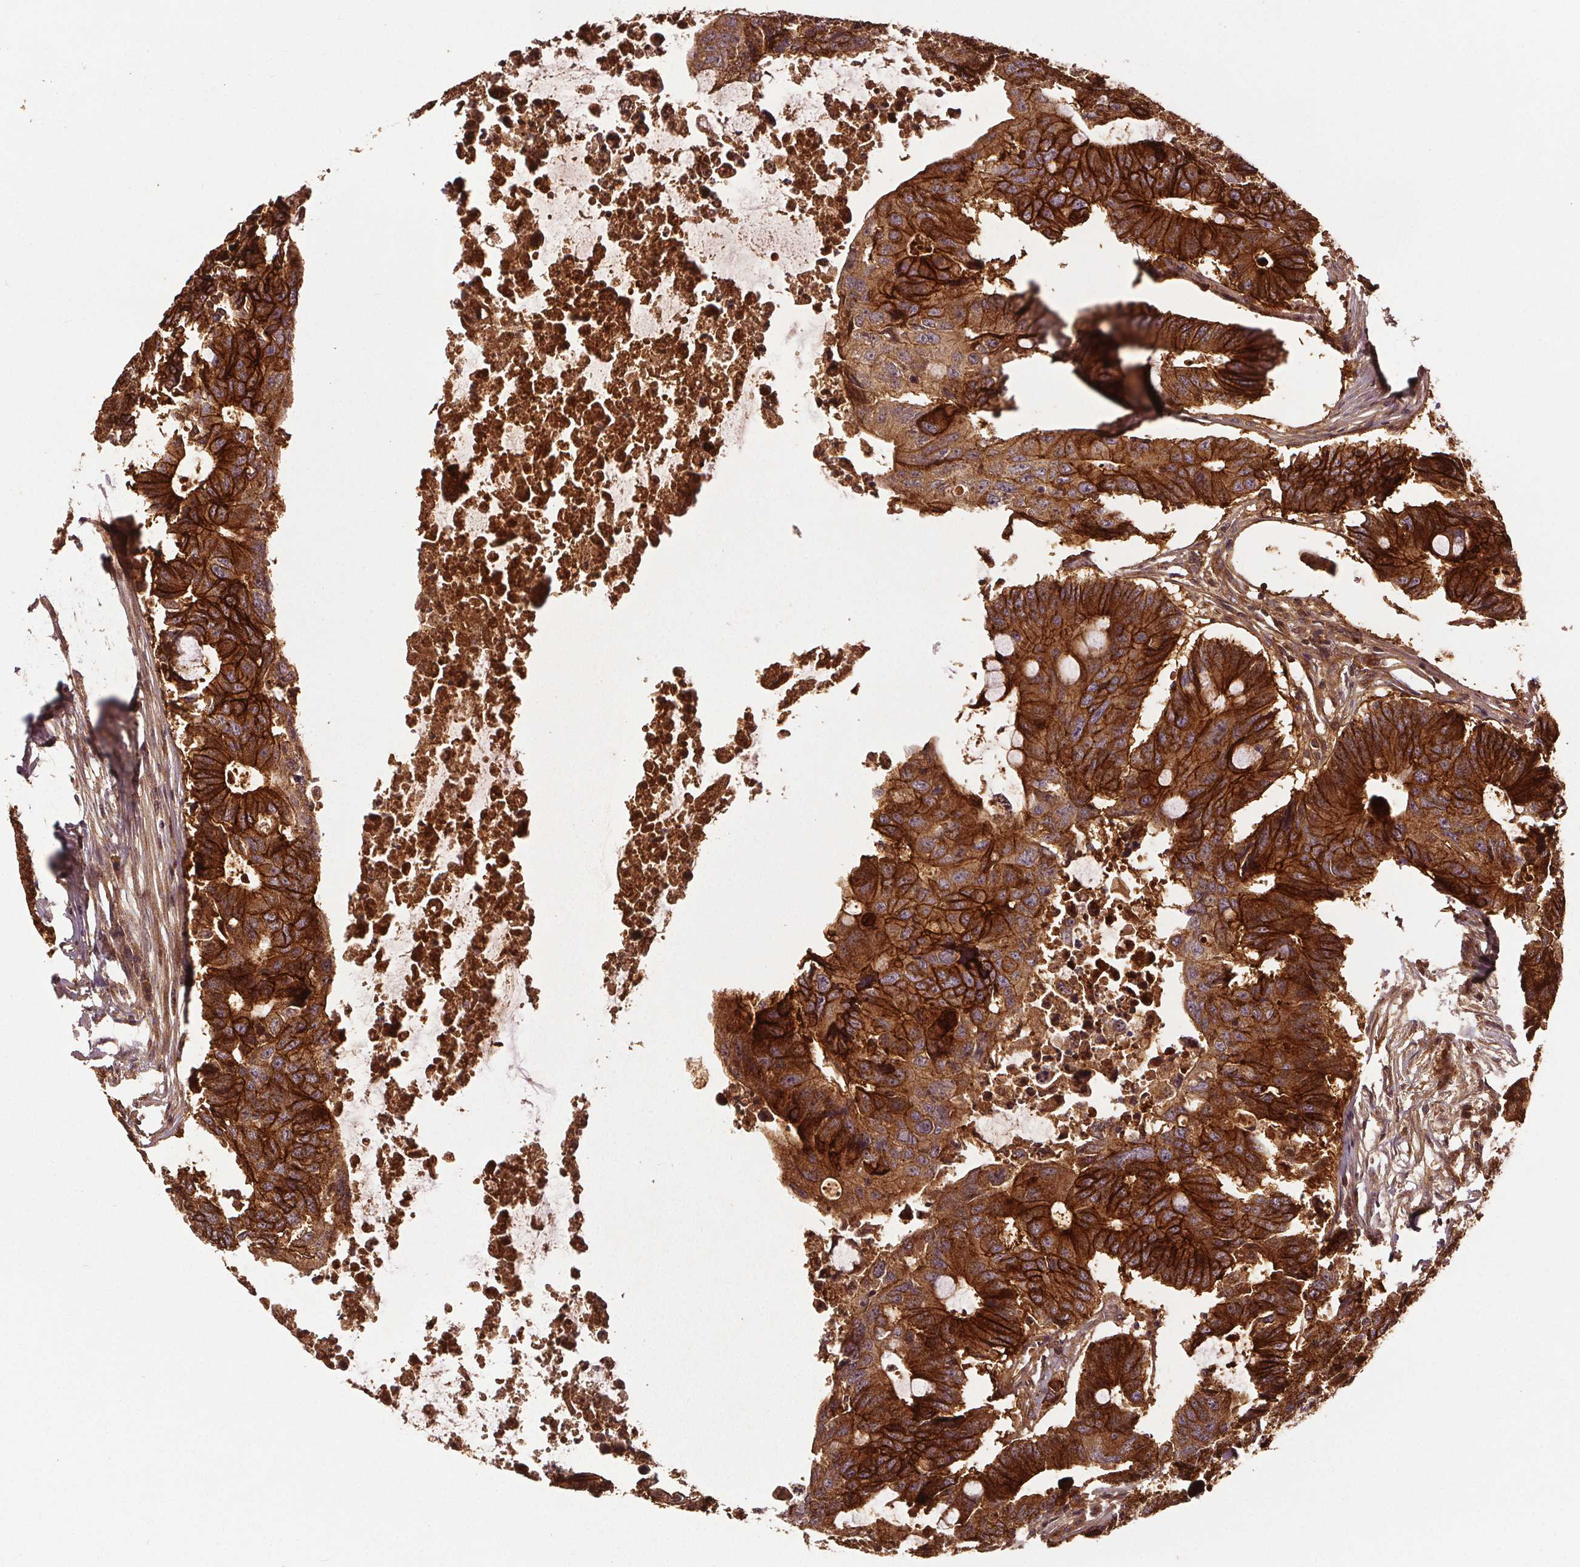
{"staining": {"intensity": "strong", "quantity": ">75%", "location": "cytoplasmic/membranous"}, "tissue": "colorectal cancer", "cell_type": "Tumor cells", "image_type": "cancer", "snomed": [{"axis": "morphology", "description": "Adenocarcinoma, NOS"}, {"axis": "topography", "description": "Colon"}], "caption": "Colorectal cancer stained with a brown dye reveals strong cytoplasmic/membranous positive staining in about >75% of tumor cells.", "gene": "EPHB3", "patient": {"sex": "male", "age": 71}}